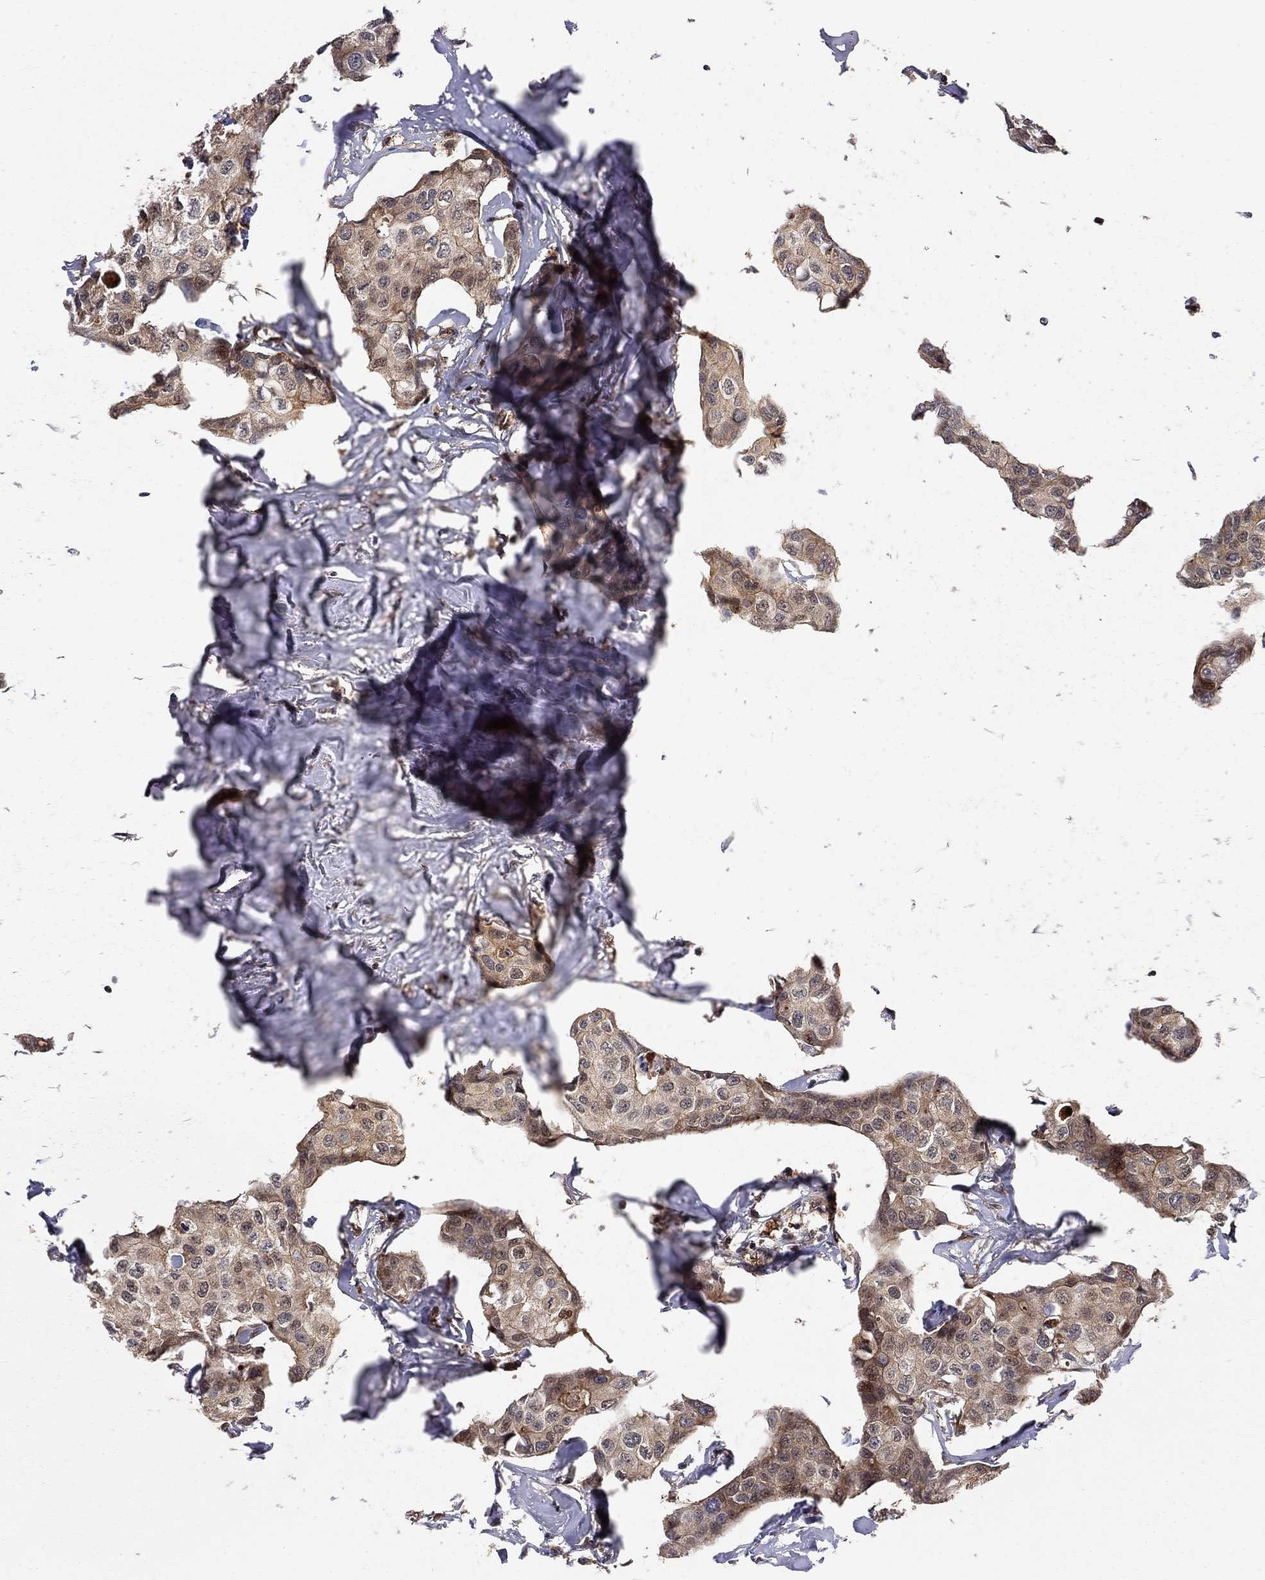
{"staining": {"intensity": "strong", "quantity": ">75%", "location": "cytoplasmic/membranous"}, "tissue": "breast cancer", "cell_type": "Tumor cells", "image_type": "cancer", "snomed": [{"axis": "morphology", "description": "Duct carcinoma"}, {"axis": "topography", "description": "Breast"}], "caption": "DAB (3,3'-diaminobenzidine) immunohistochemical staining of invasive ductal carcinoma (breast) exhibits strong cytoplasmic/membranous protein expression in approximately >75% of tumor cells.", "gene": "ELOB", "patient": {"sex": "female", "age": 80}}